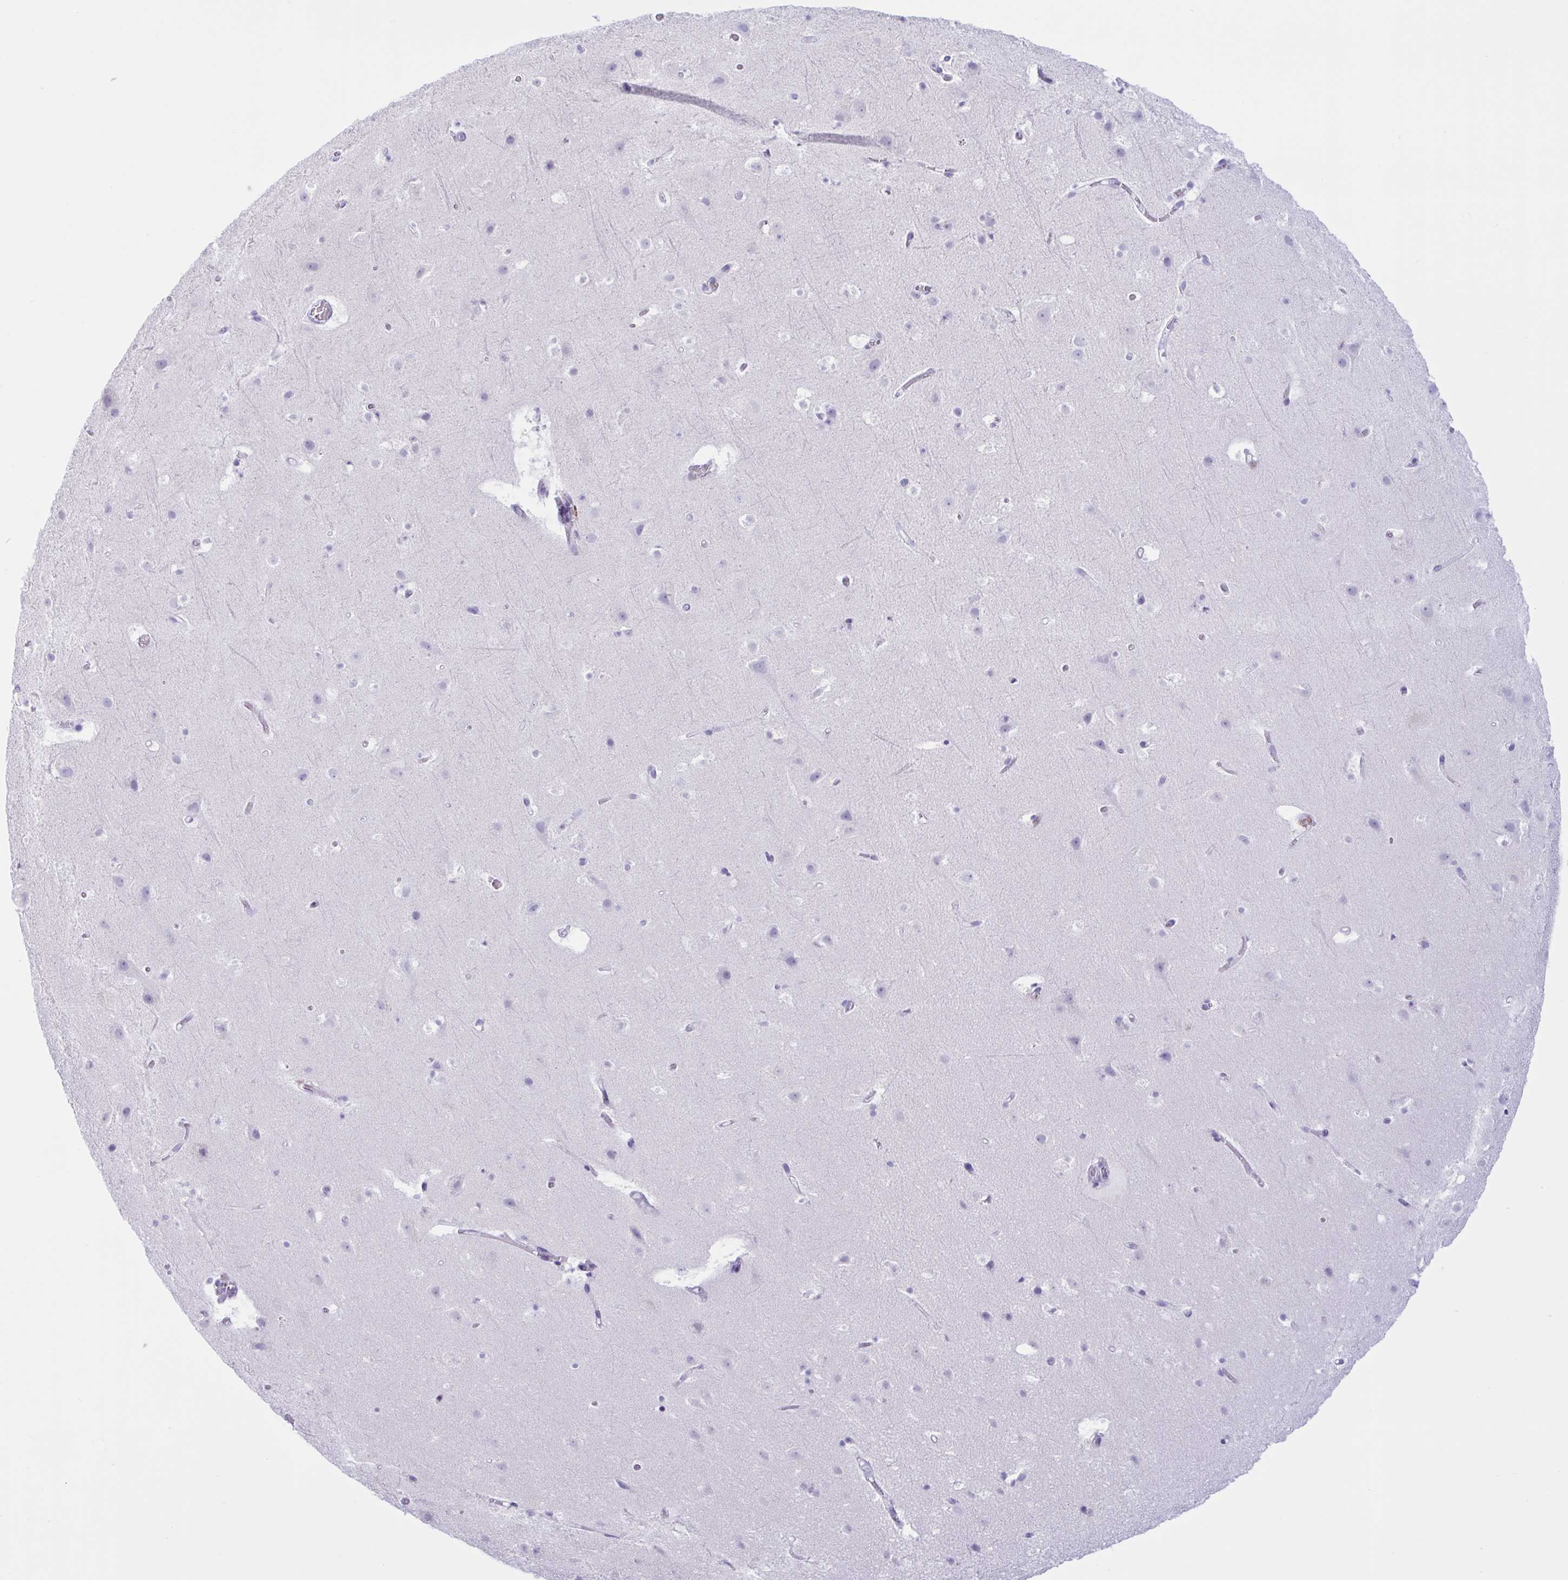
{"staining": {"intensity": "negative", "quantity": "none", "location": "none"}, "tissue": "cerebral cortex", "cell_type": "Endothelial cells", "image_type": "normal", "snomed": [{"axis": "morphology", "description": "Normal tissue, NOS"}, {"axis": "topography", "description": "Cerebral cortex"}], "caption": "A high-resolution image shows immunohistochemistry staining of unremarkable cerebral cortex, which demonstrates no significant staining in endothelial cells. (Immunohistochemistry, brightfield microscopy, high magnification).", "gene": "XCL1", "patient": {"sex": "female", "age": 42}}